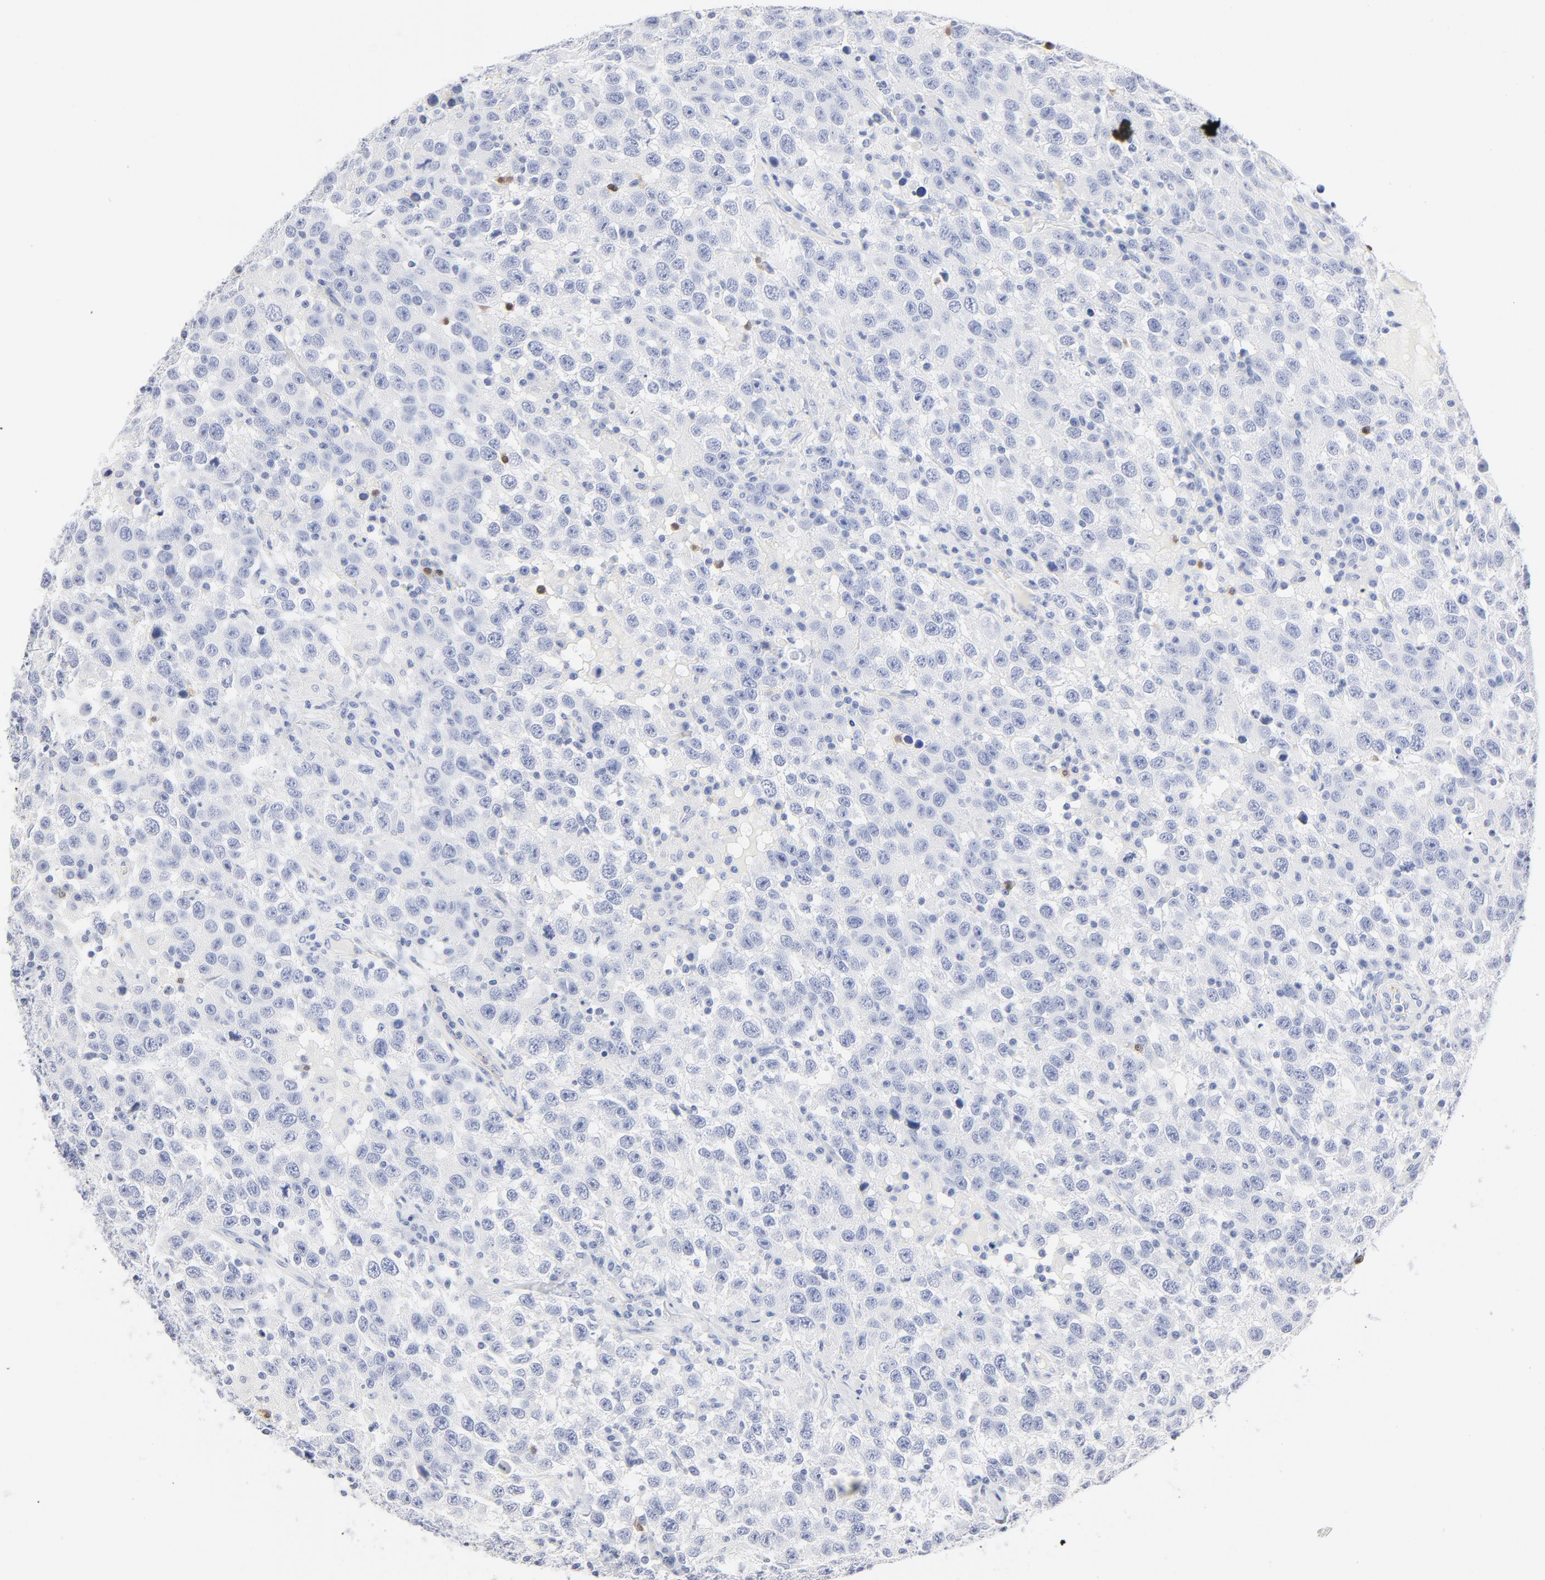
{"staining": {"intensity": "negative", "quantity": "none", "location": "none"}, "tissue": "testis cancer", "cell_type": "Tumor cells", "image_type": "cancer", "snomed": [{"axis": "morphology", "description": "Seminoma, NOS"}, {"axis": "topography", "description": "Testis"}], "caption": "Immunohistochemical staining of human testis cancer (seminoma) displays no significant staining in tumor cells. Nuclei are stained in blue.", "gene": "AGTR1", "patient": {"sex": "male", "age": 41}}